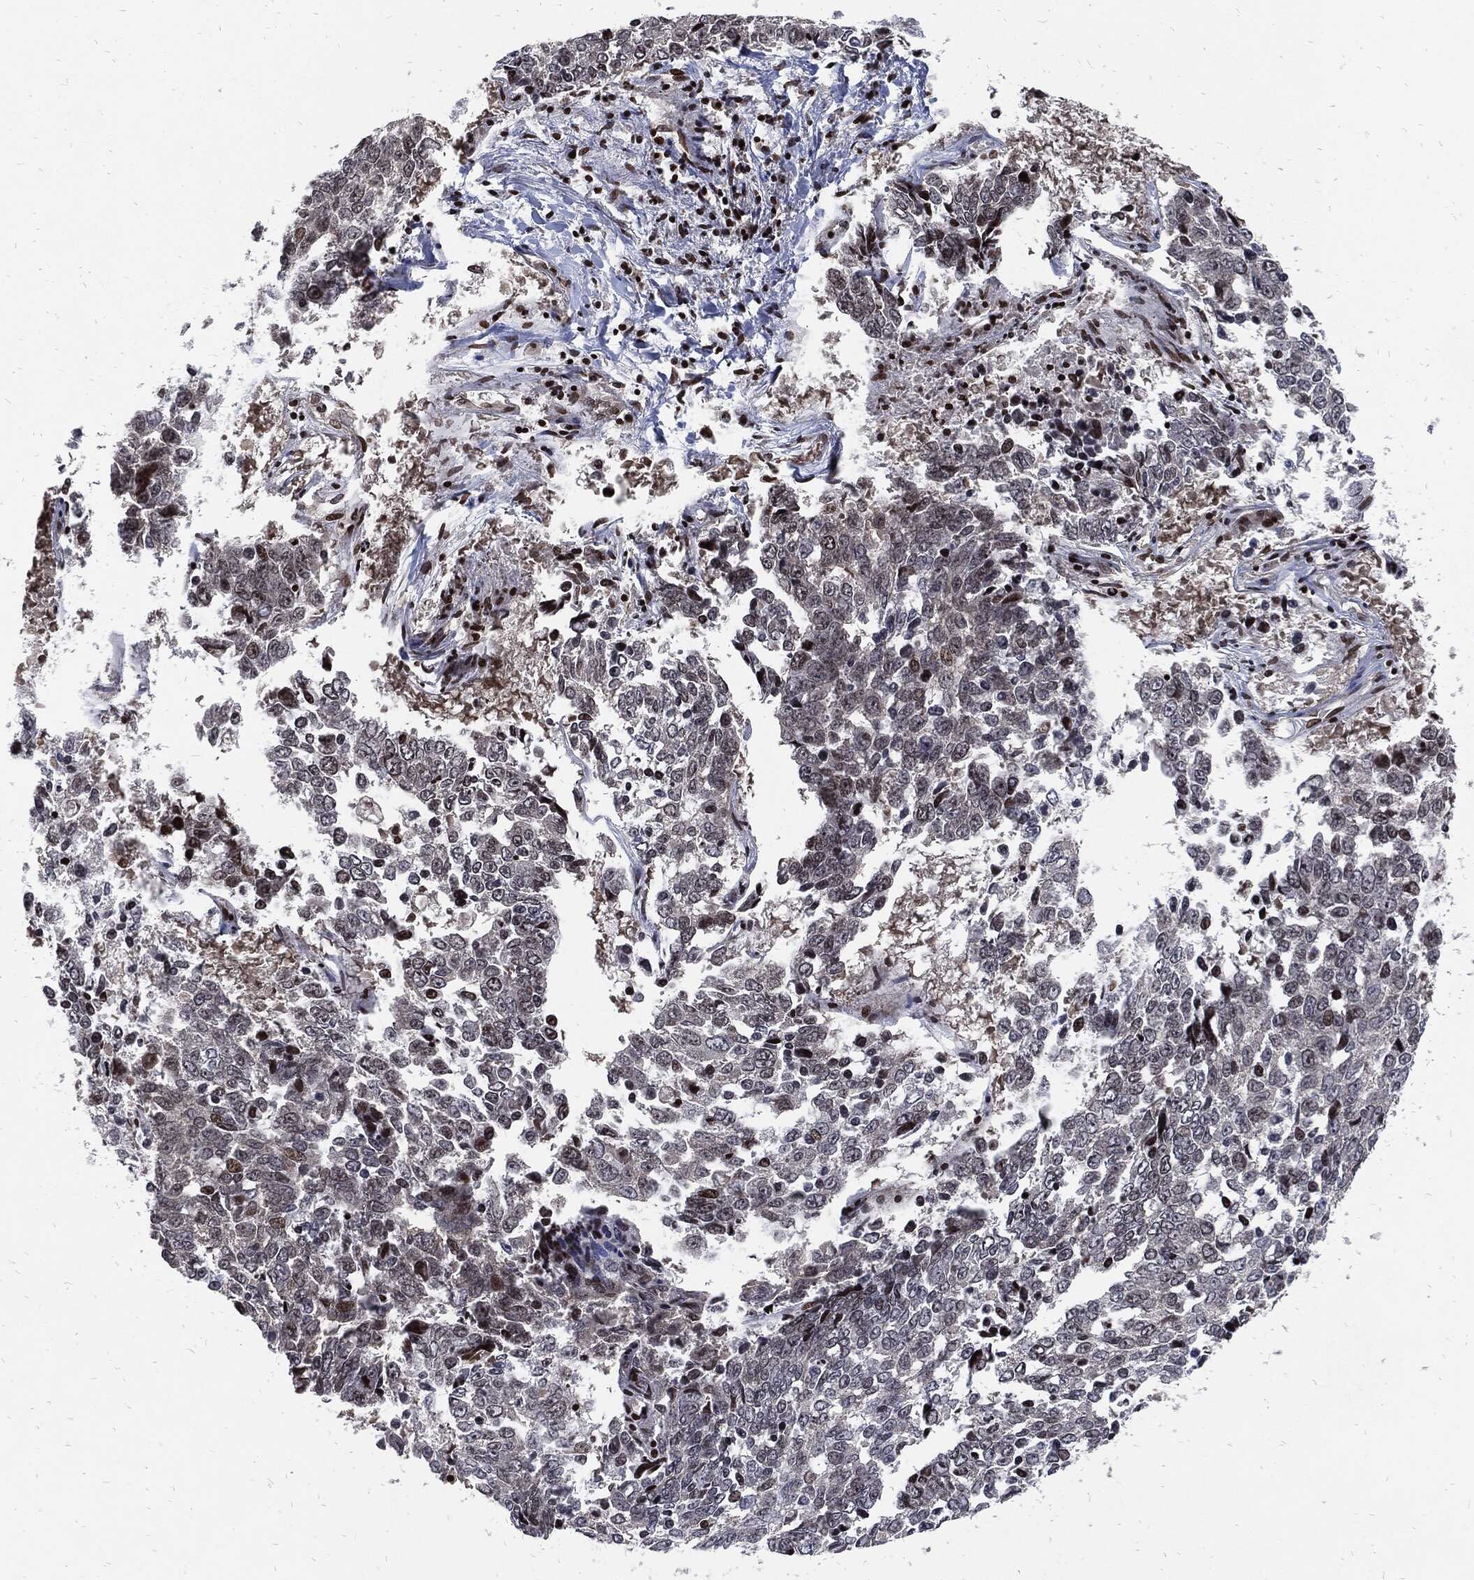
{"staining": {"intensity": "moderate", "quantity": "<25%", "location": "nuclear"}, "tissue": "lung cancer", "cell_type": "Tumor cells", "image_type": "cancer", "snomed": [{"axis": "morphology", "description": "Squamous cell carcinoma, NOS"}, {"axis": "topography", "description": "Lung"}], "caption": "A high-resolution image shows IHC staining of lung cancer (squamous cell carcinoma), which displays moderate nuclear expression in approximately <25% of tumor cells.", "gene": "ZNF775", "patient": {"sex": "male", "age": 82}}